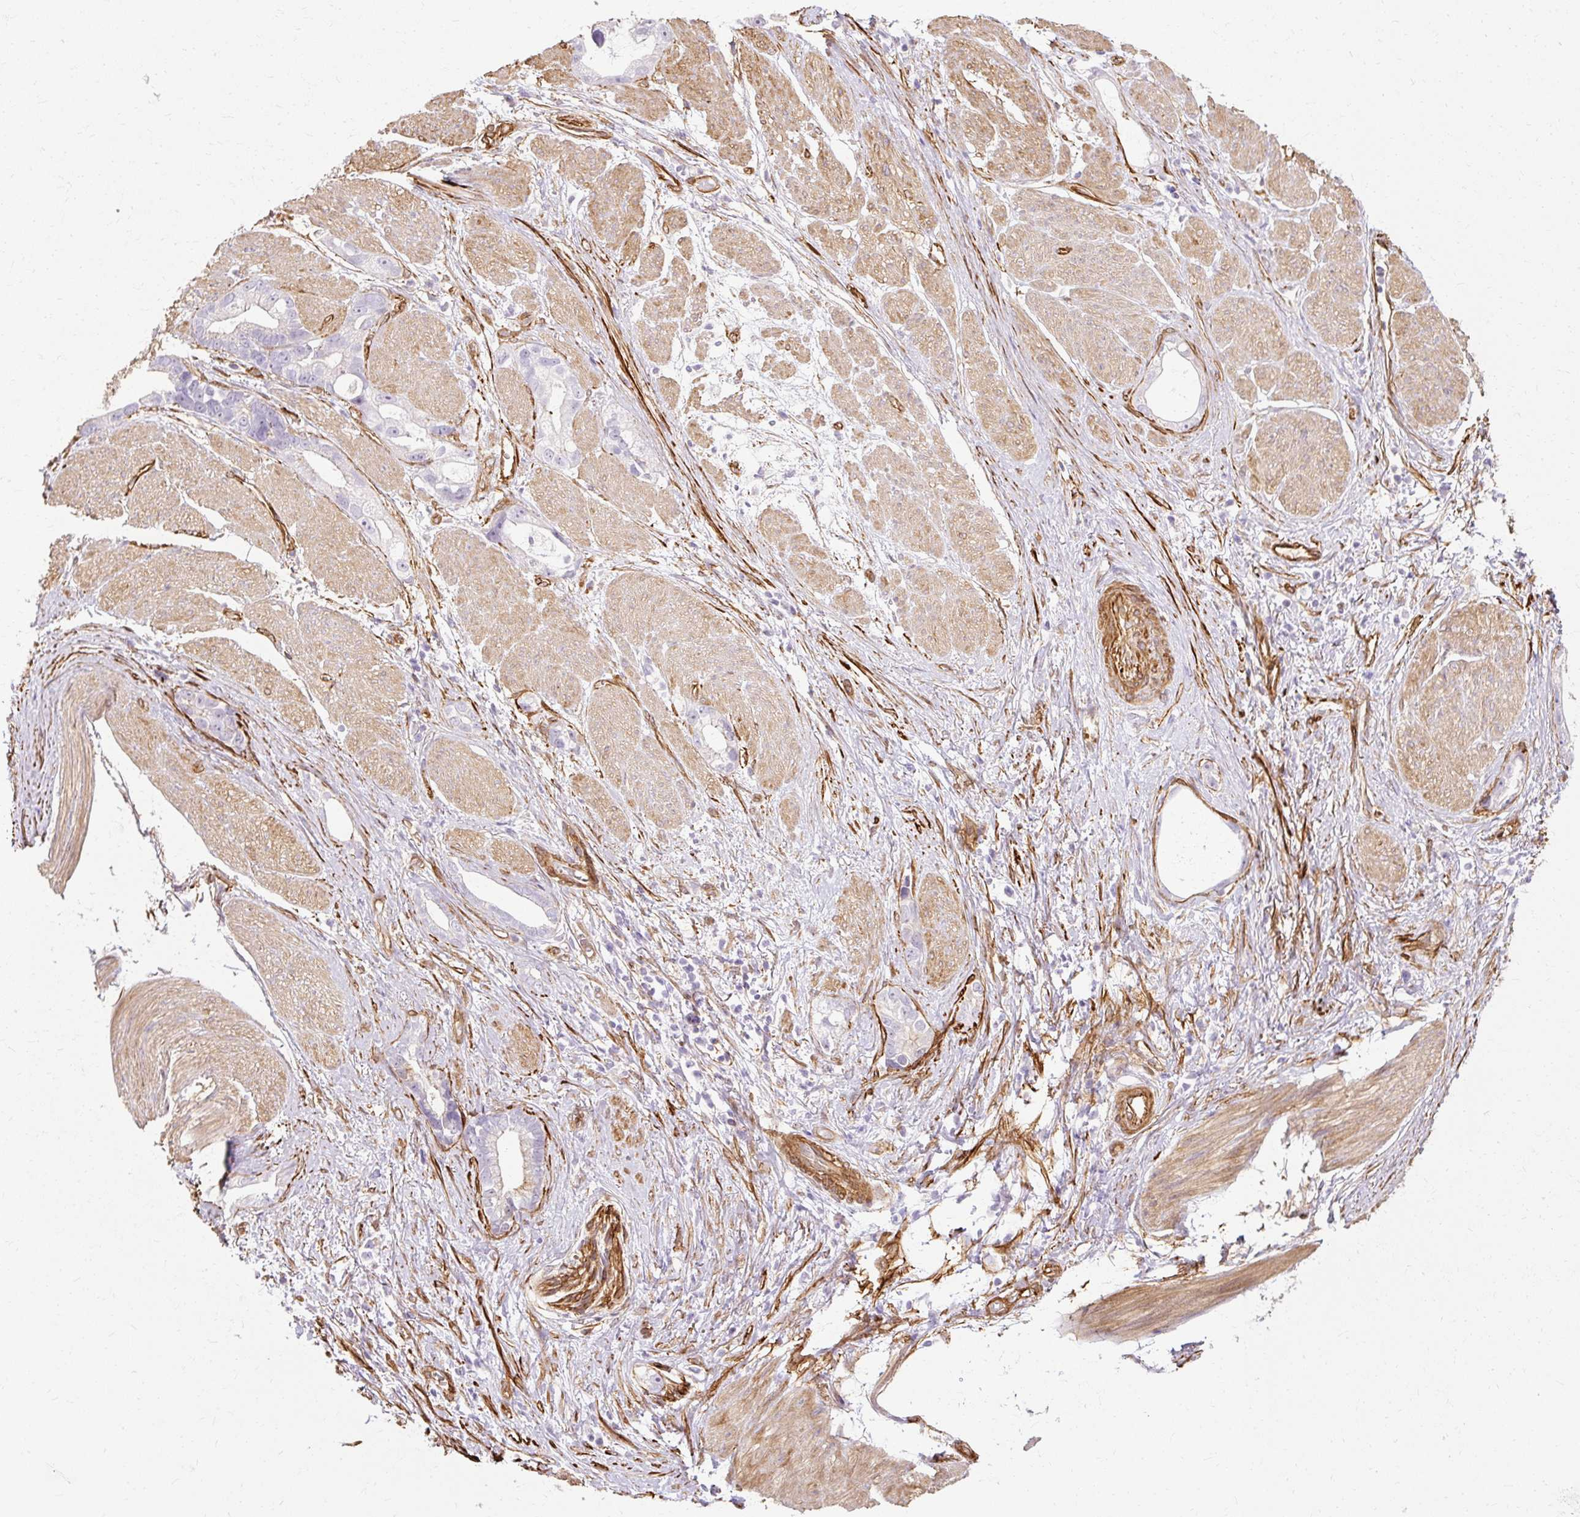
{"staining": {"intensity": "negative", "quantity": "none", "location": "none"}, "tissue": "stomach cancer", "cell_type": "Tumor cells", "image_type": "cancer", "snomed": [{"axis": "morphology", "description": "Adenocarcinoma, NOS"}, {"axis": "topography", "description": "Stomach"}], "caption": "Immunohistochemistry (IHC) image of stomach cancer (adenocarcinoma) stained for a protein (brown), which exhibits no staining in tumor cells. (Brightfield microscopy of DAB (3,3'-diaminobenzidine) immunohistochemistry (IHC) at high magnification).", "gene": "CNN3", "patient": {"sex": "male", "age": 55}}